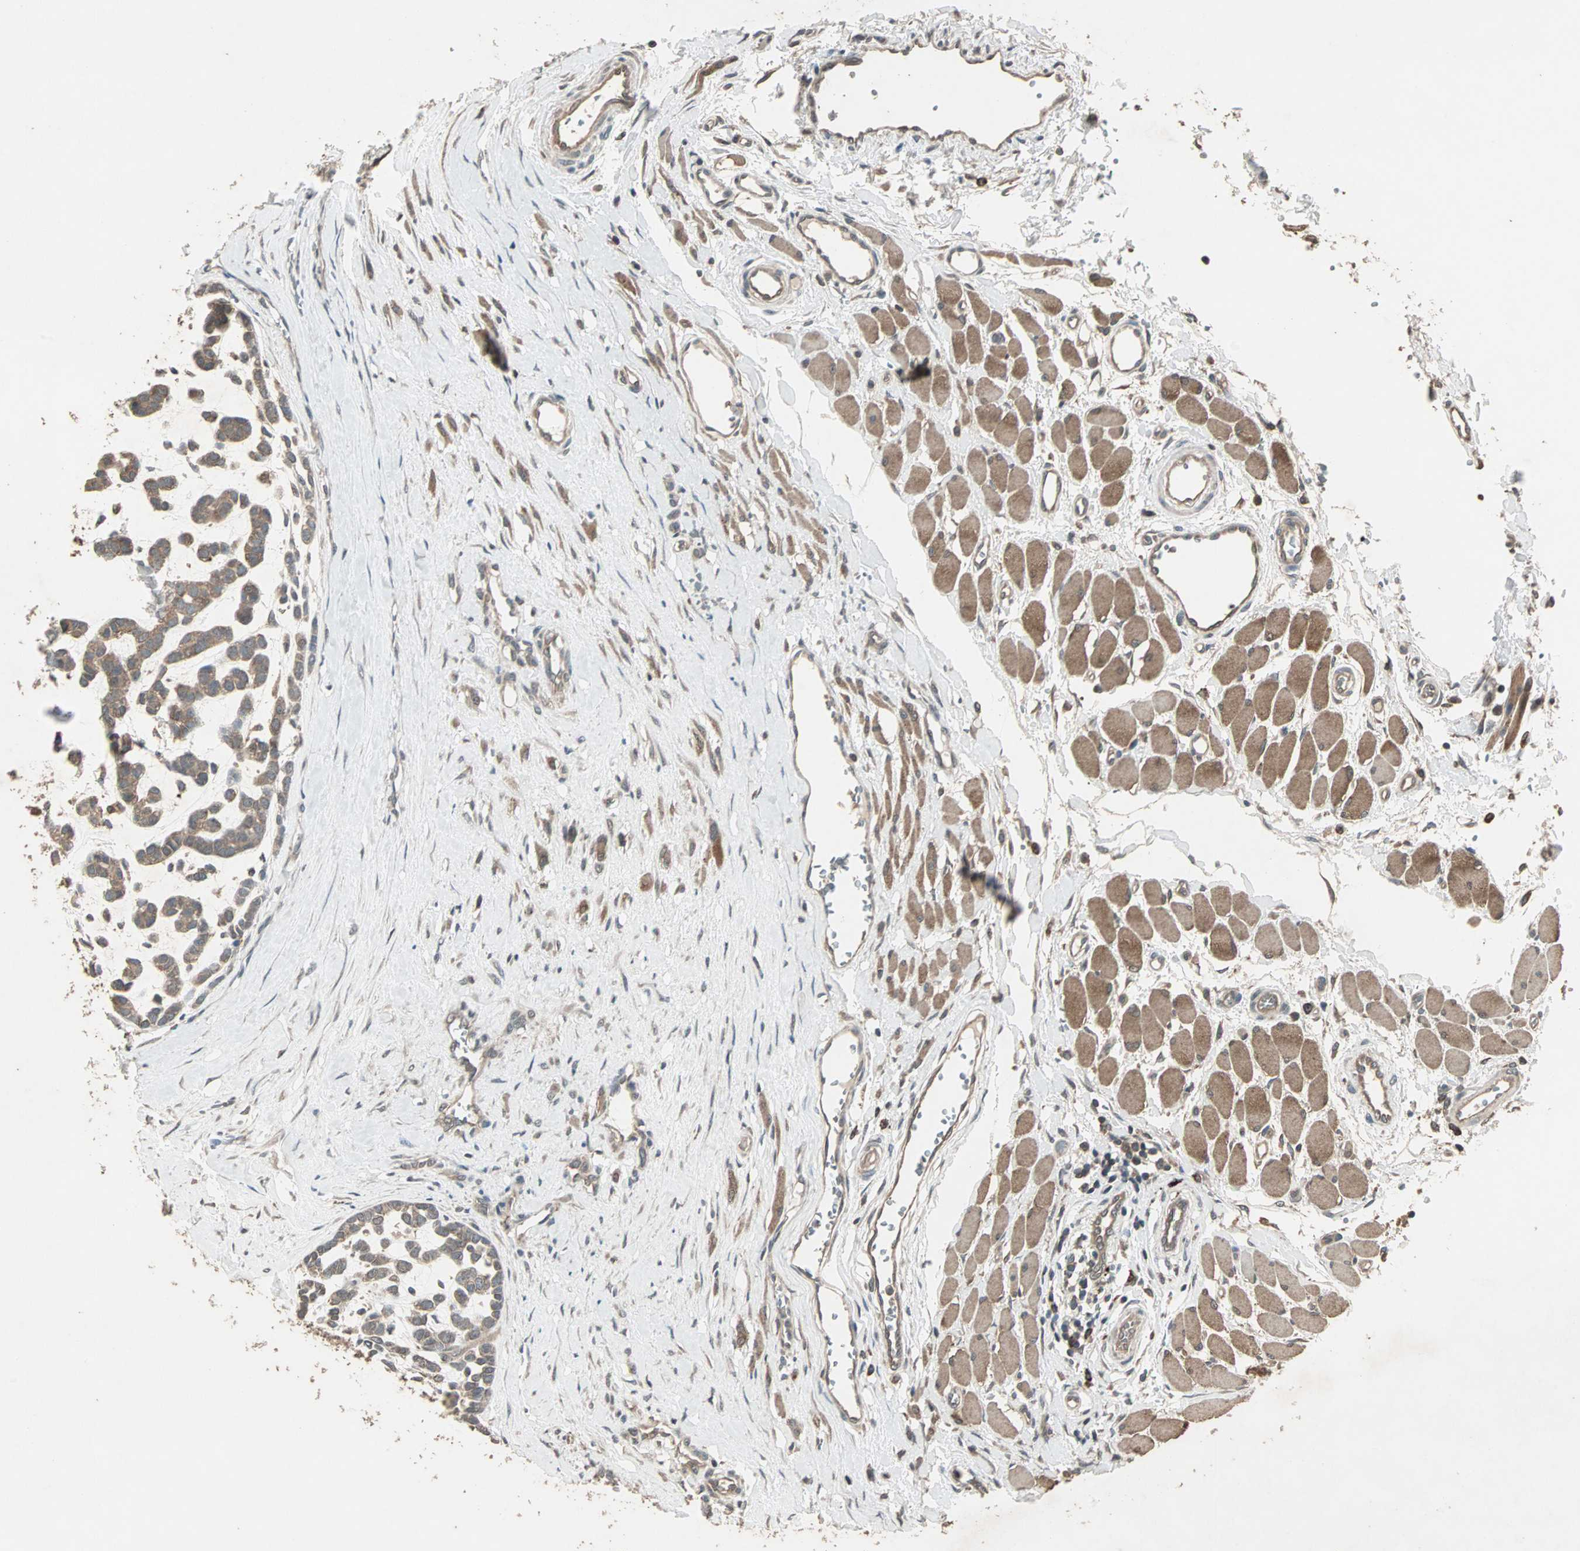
{"staining": {"intensity": "moderate", "quantity": ">75%", "location": "cytoplasmic/membranous"}, "tissue": "head and neck cancer", "cell_type": "Tumor cells", "image_type": "cancer", "snomed": [{"axis": "morphology", "description": "Adenocarcinoma, NOS"}, {"axis": "morphology", "description": "Adenoma, NOS"}, {"axis": "topography", "description": "Head-Neck"}], "caption": "Head and neck cancer was stained to show a protein in brown. There is medium levels of moderate cytoplasmic/membranous staining in approximately >75% of tumor cells.", "gene": "UBAC1", "patient": {"sex": "female", "age": 55}}